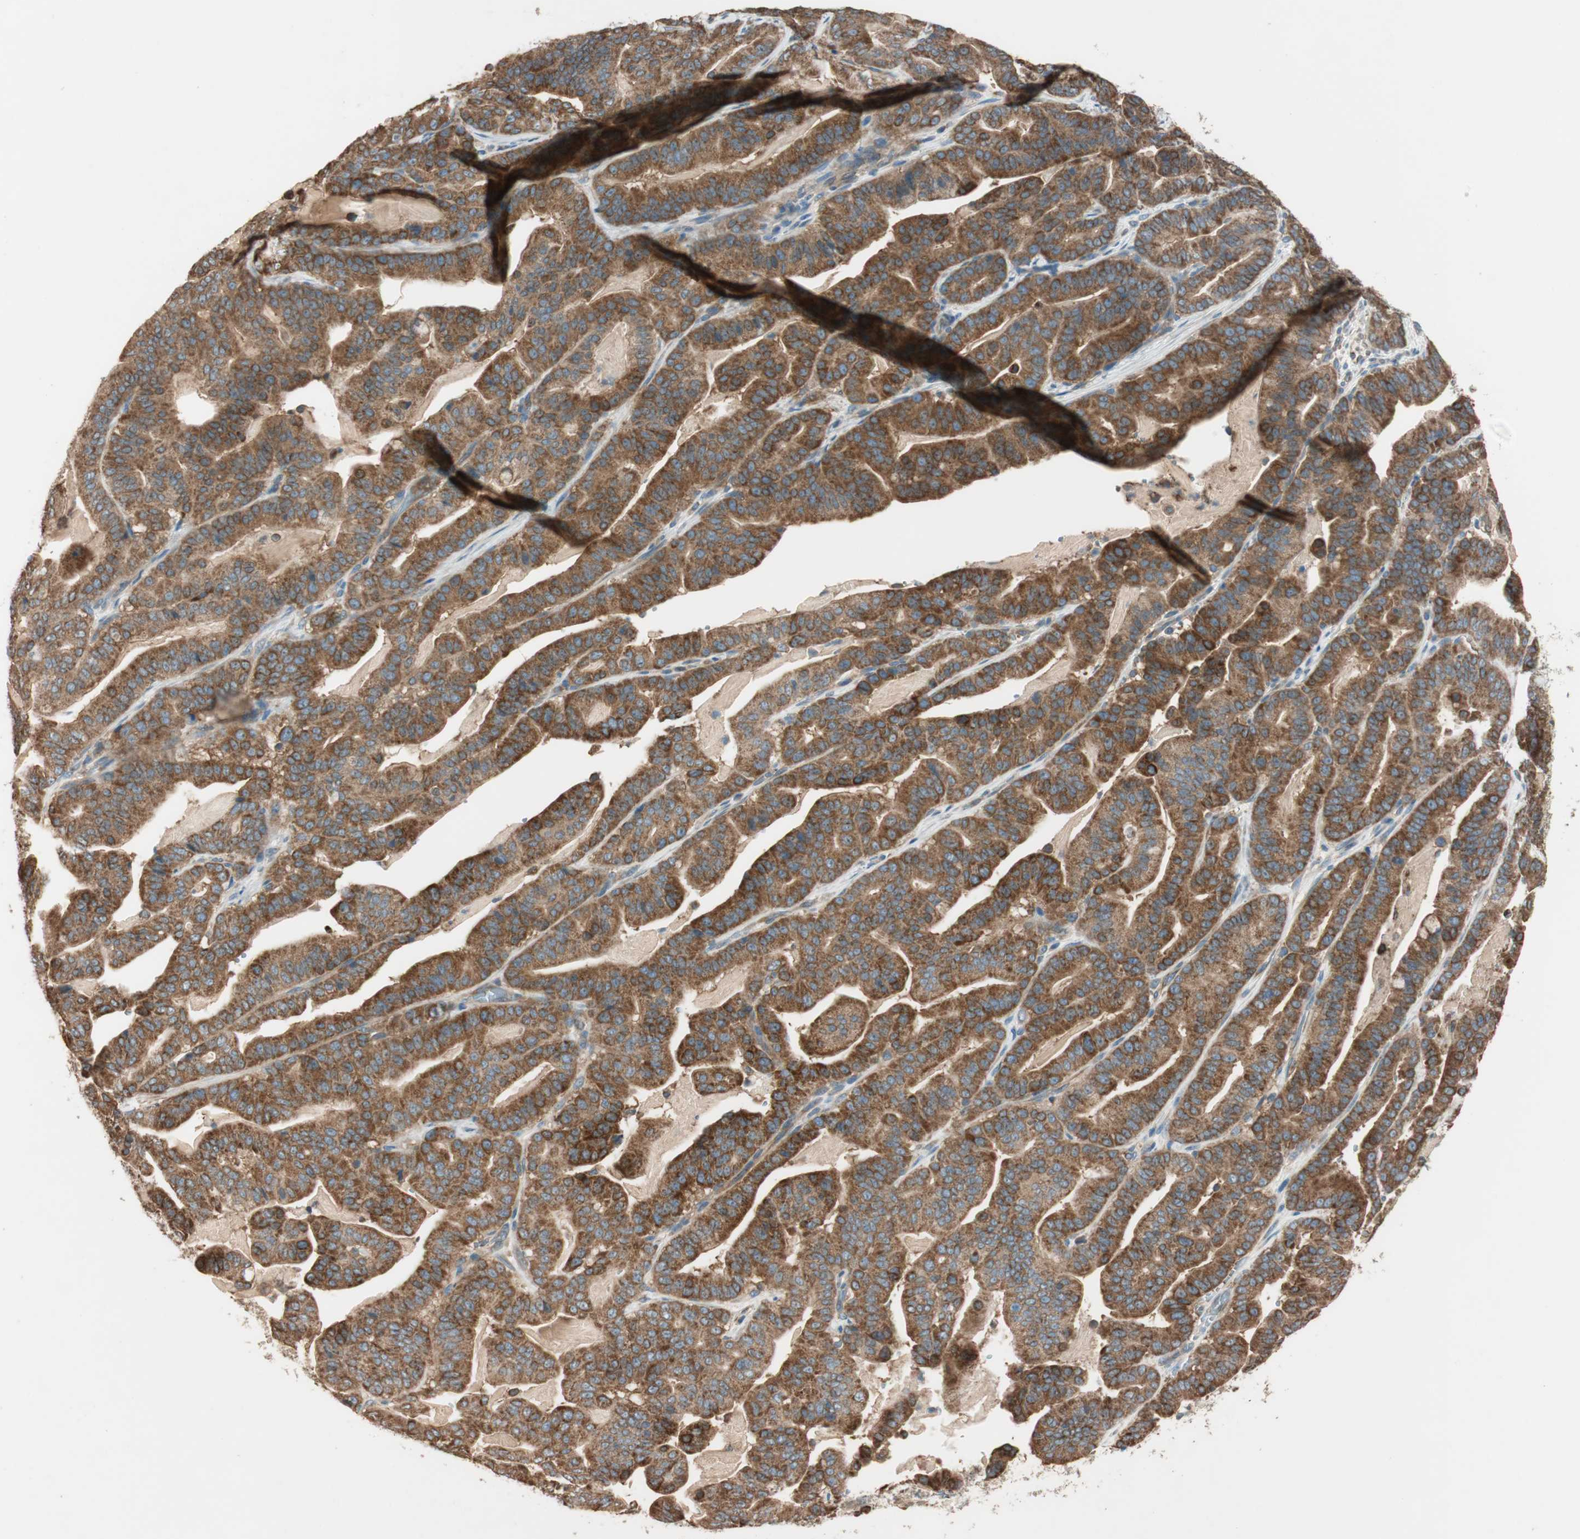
{"staining": {"intensity": "strong", "quantity": ">75%", "location": "cytoplasmic/membranous"}, "tissue": "pancreatic cancer", "cell_type": "Tumor cells", "image_type": "cancer", "snomed": [{"axis": "morphology", "description": "Adenocarcinoma, NOS"}, {"axis": "topography", "description": "Pancreas"}], "caption": "Protein analysis of pancreatic adenocarcinoma tissue reveals strong cytoplasmic/membranous positivity in about >75% of tumor cells.", "gene": "CC2D1A", "patient": {"sex": "male", "age": 63}}